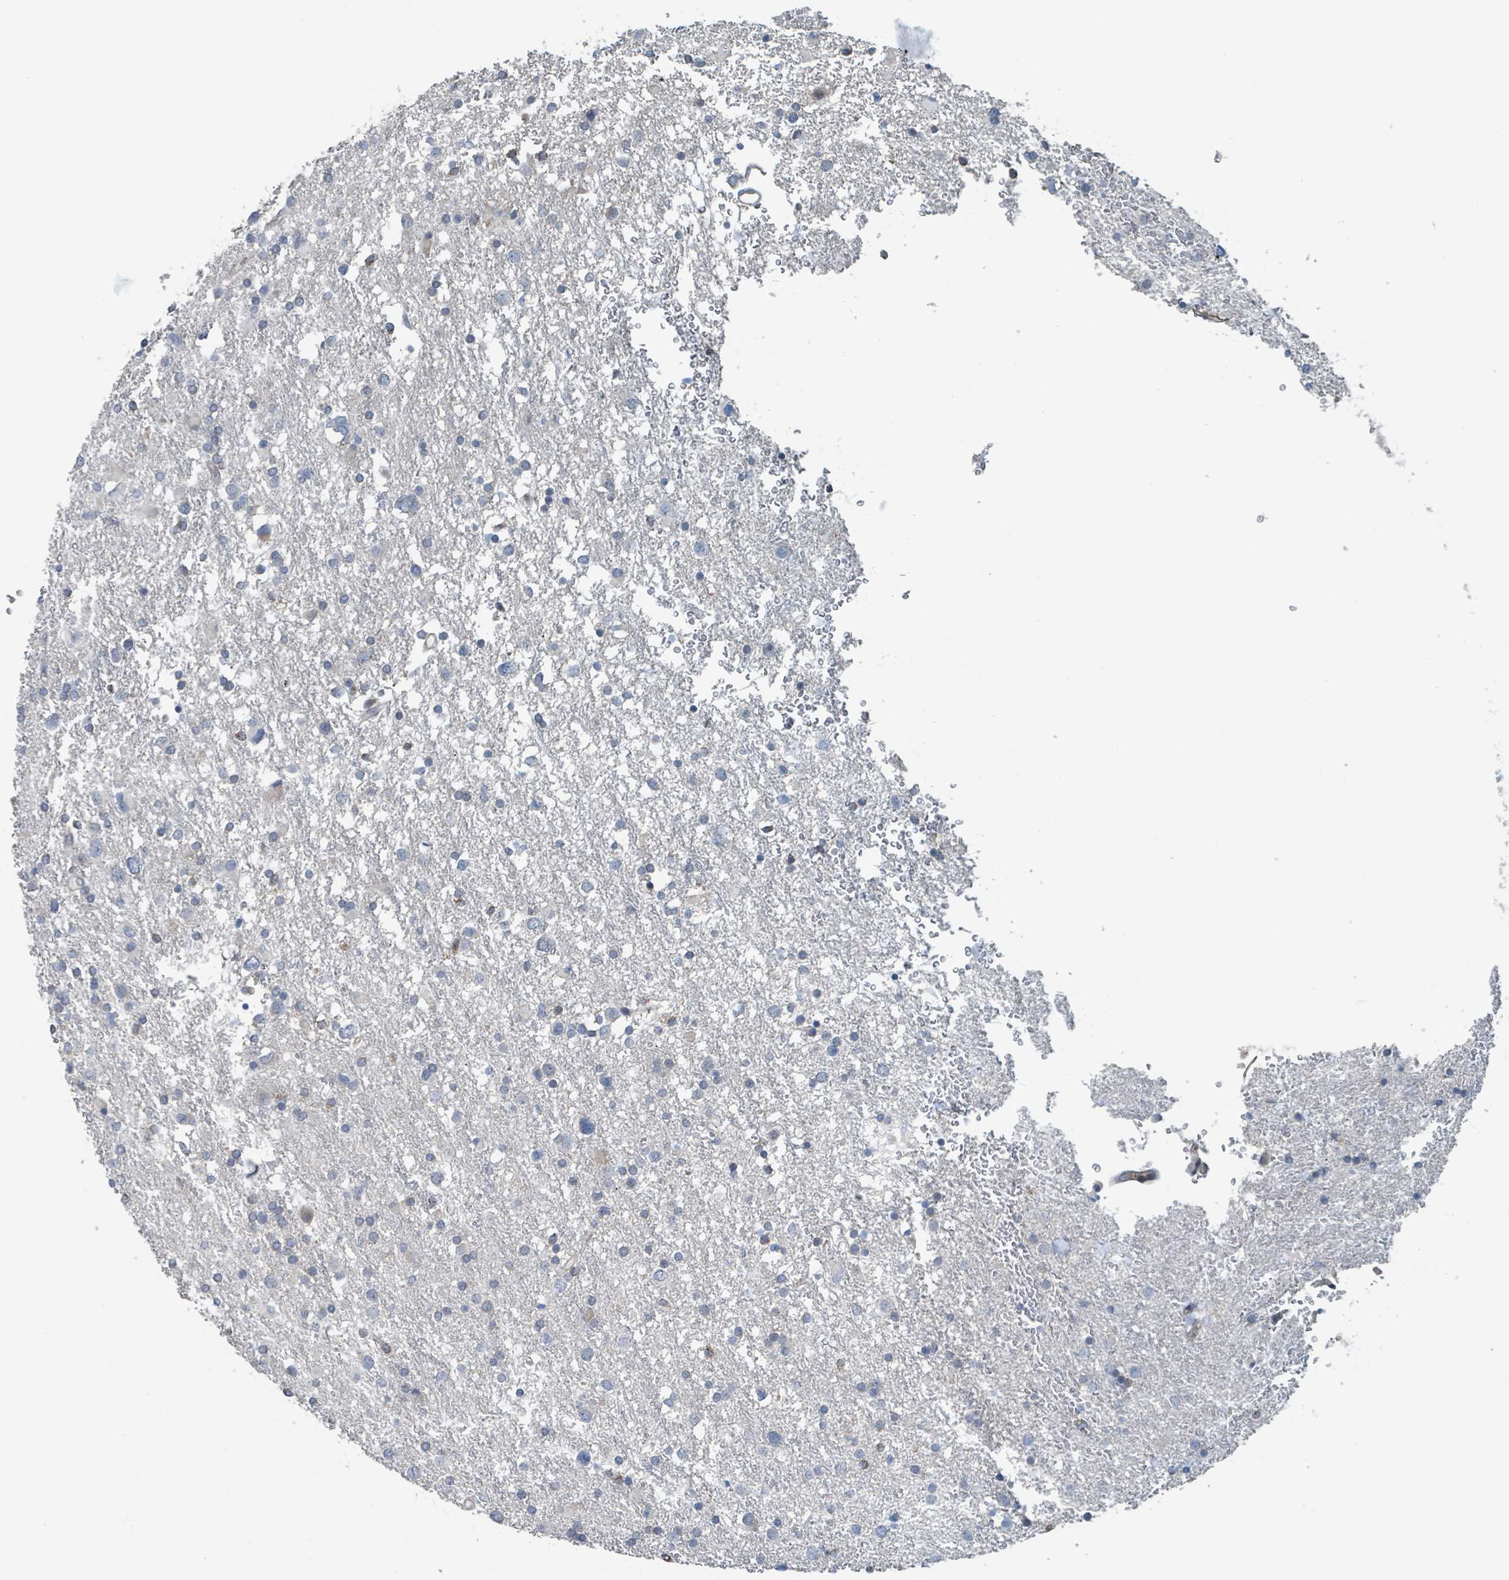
{"staining": {"intensity": "negative", "quantity": "none", "location": "none"}, "tissue": "glioma", "cell_type": "Tumor cells", "image_type": "cancer", "snomed": [{"axis": "morphology", "description": "Glioma, malignant, Low grade"}, {"axis": "topography", "description": "Brain"}], "caption": "An image of low-grade glioma (malignant) stained for a protein reveals no brown staining in tumor cells.", "gene": "ACBD4", "patient": {"sex": "female", "age": 32}}